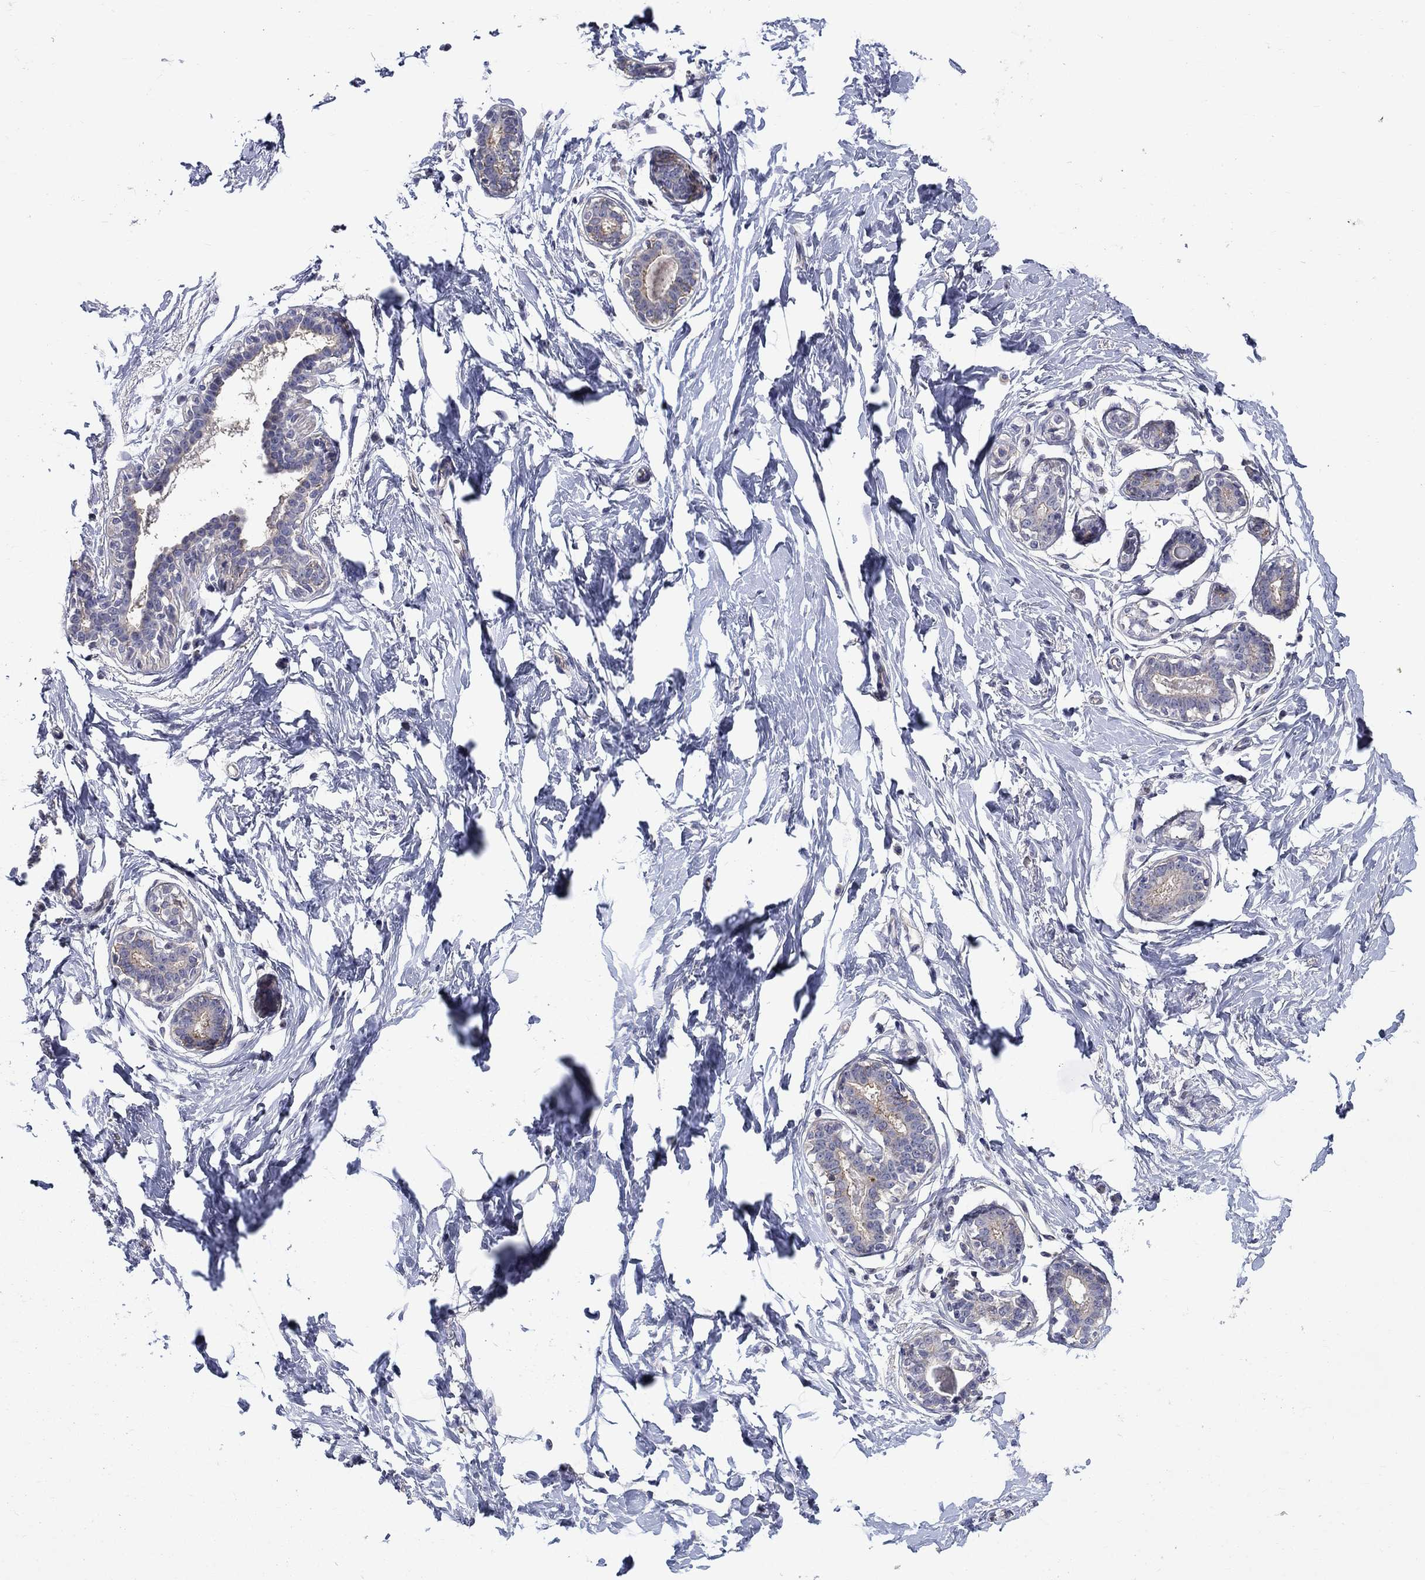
{"staining": {"intensity": "moderate", "quantity": "<25%", "location": "cytoplasmic/membranous"}, "tissue": "breast", "cell_type": "Glandular cells", "image_type": "normal", "snomed": [{"axis": "morphology", "description": "Normal tissue, NOS"}, {"axis": "morphology", "description": "Lobular carcinoma, in situ"}, {"axis": "topography", "description": "Breast"}], "caption": "Moderate cytoplasmic/membranous protein positivity is present in approximately <25% of glandular cells in breast.", "gene": "SLC1A1", "patient": {"sex": "female", "age": 35}}